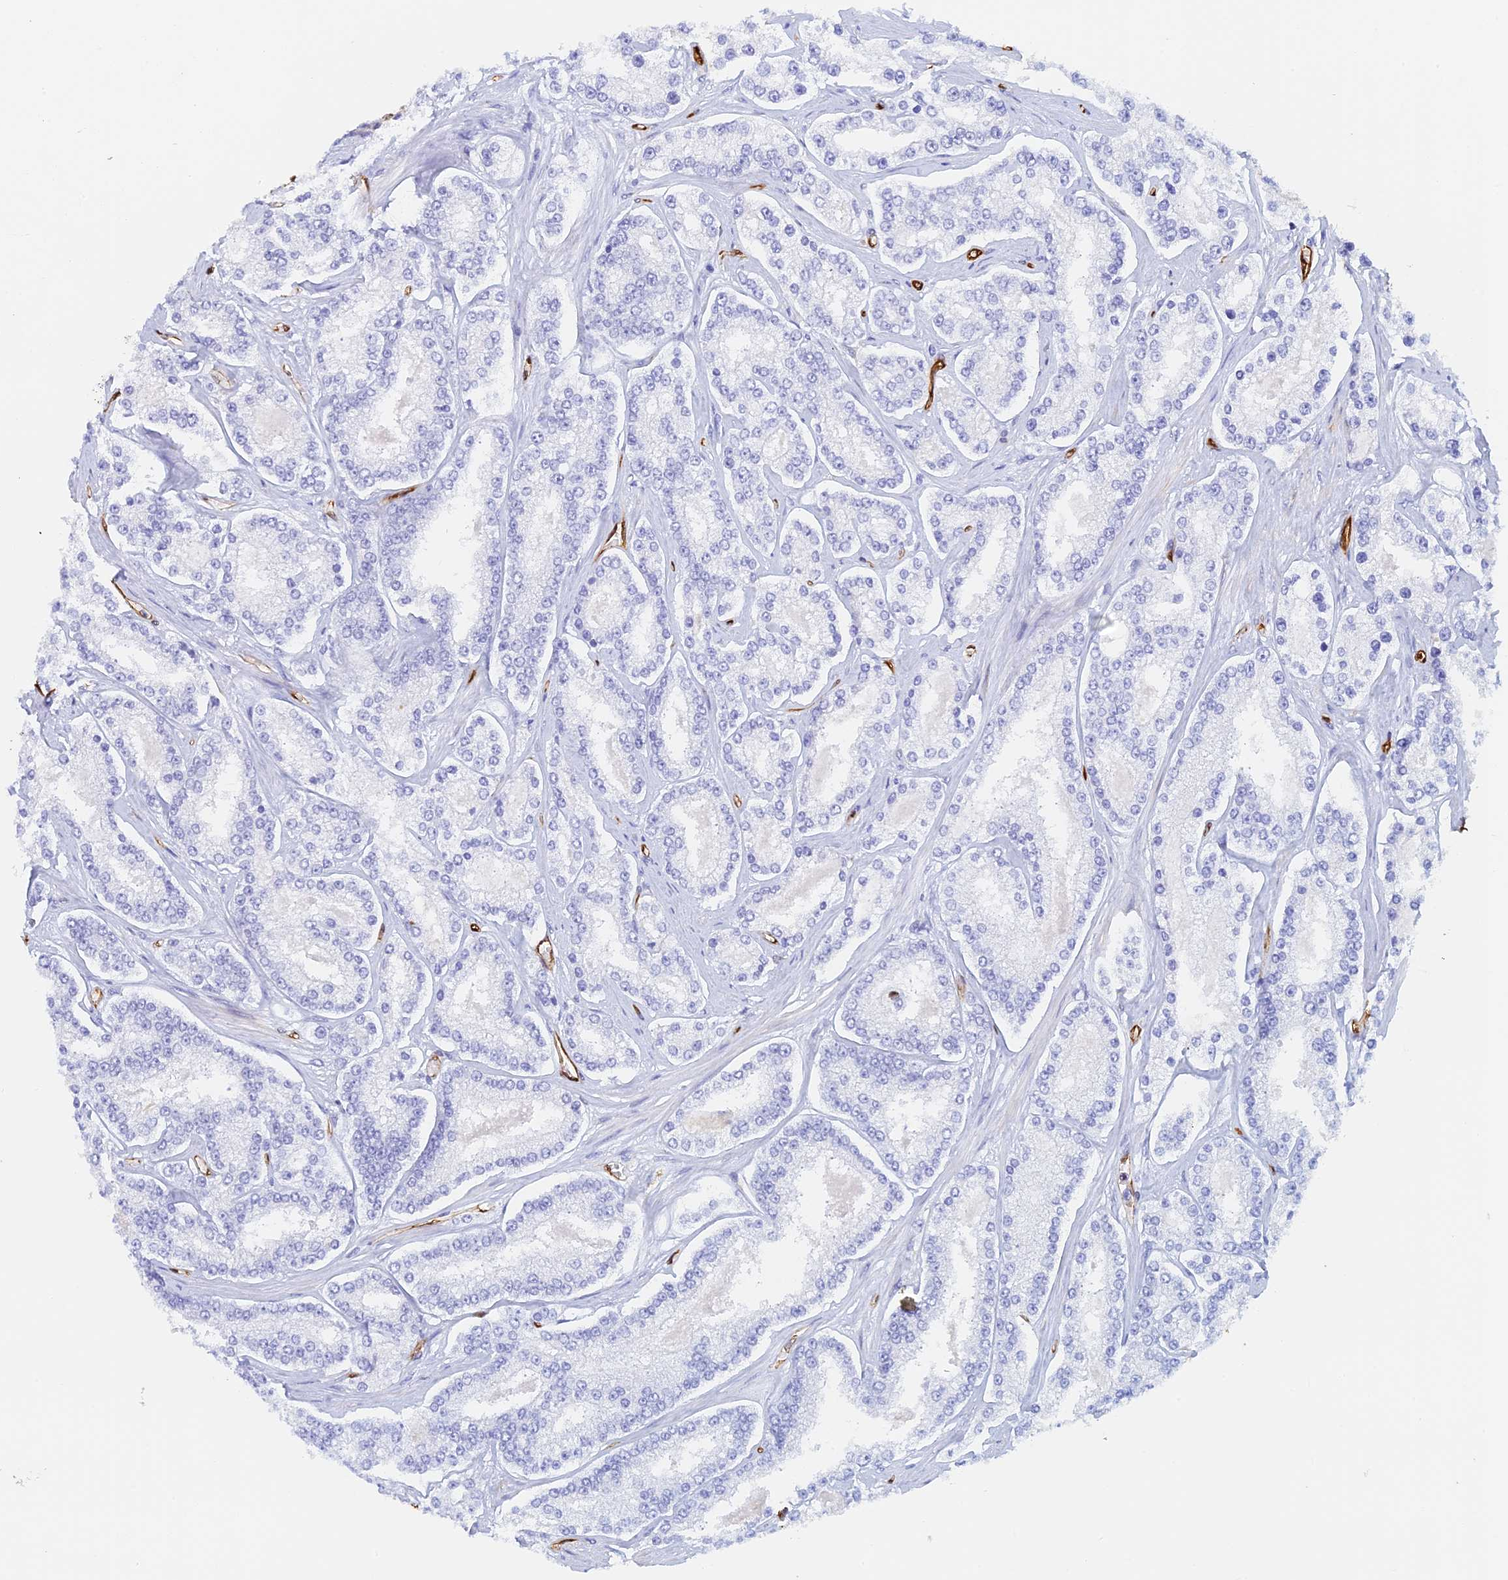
{"staining": {"intensity": "negative", "quantity": "none", "location": "none"}, "tissue": "prostate cancer", "cell_type": "Tumor cells", "image_type": "cancer", "snomed": [{"axis": "morphology", "description": "Normal tissue, NOS"}, {"axis": "morphology", "description": "Adenocarcinoma, High grade"}, {"axis": "topography", "description": "Prostate"}], "caption": "Protein analysis of prostate cancer reveals no significant positivity in tumor cells. Nuclei are stained in blue.", "gene": "CRIP2", "patient": {"sex": "male", "age": 83}}